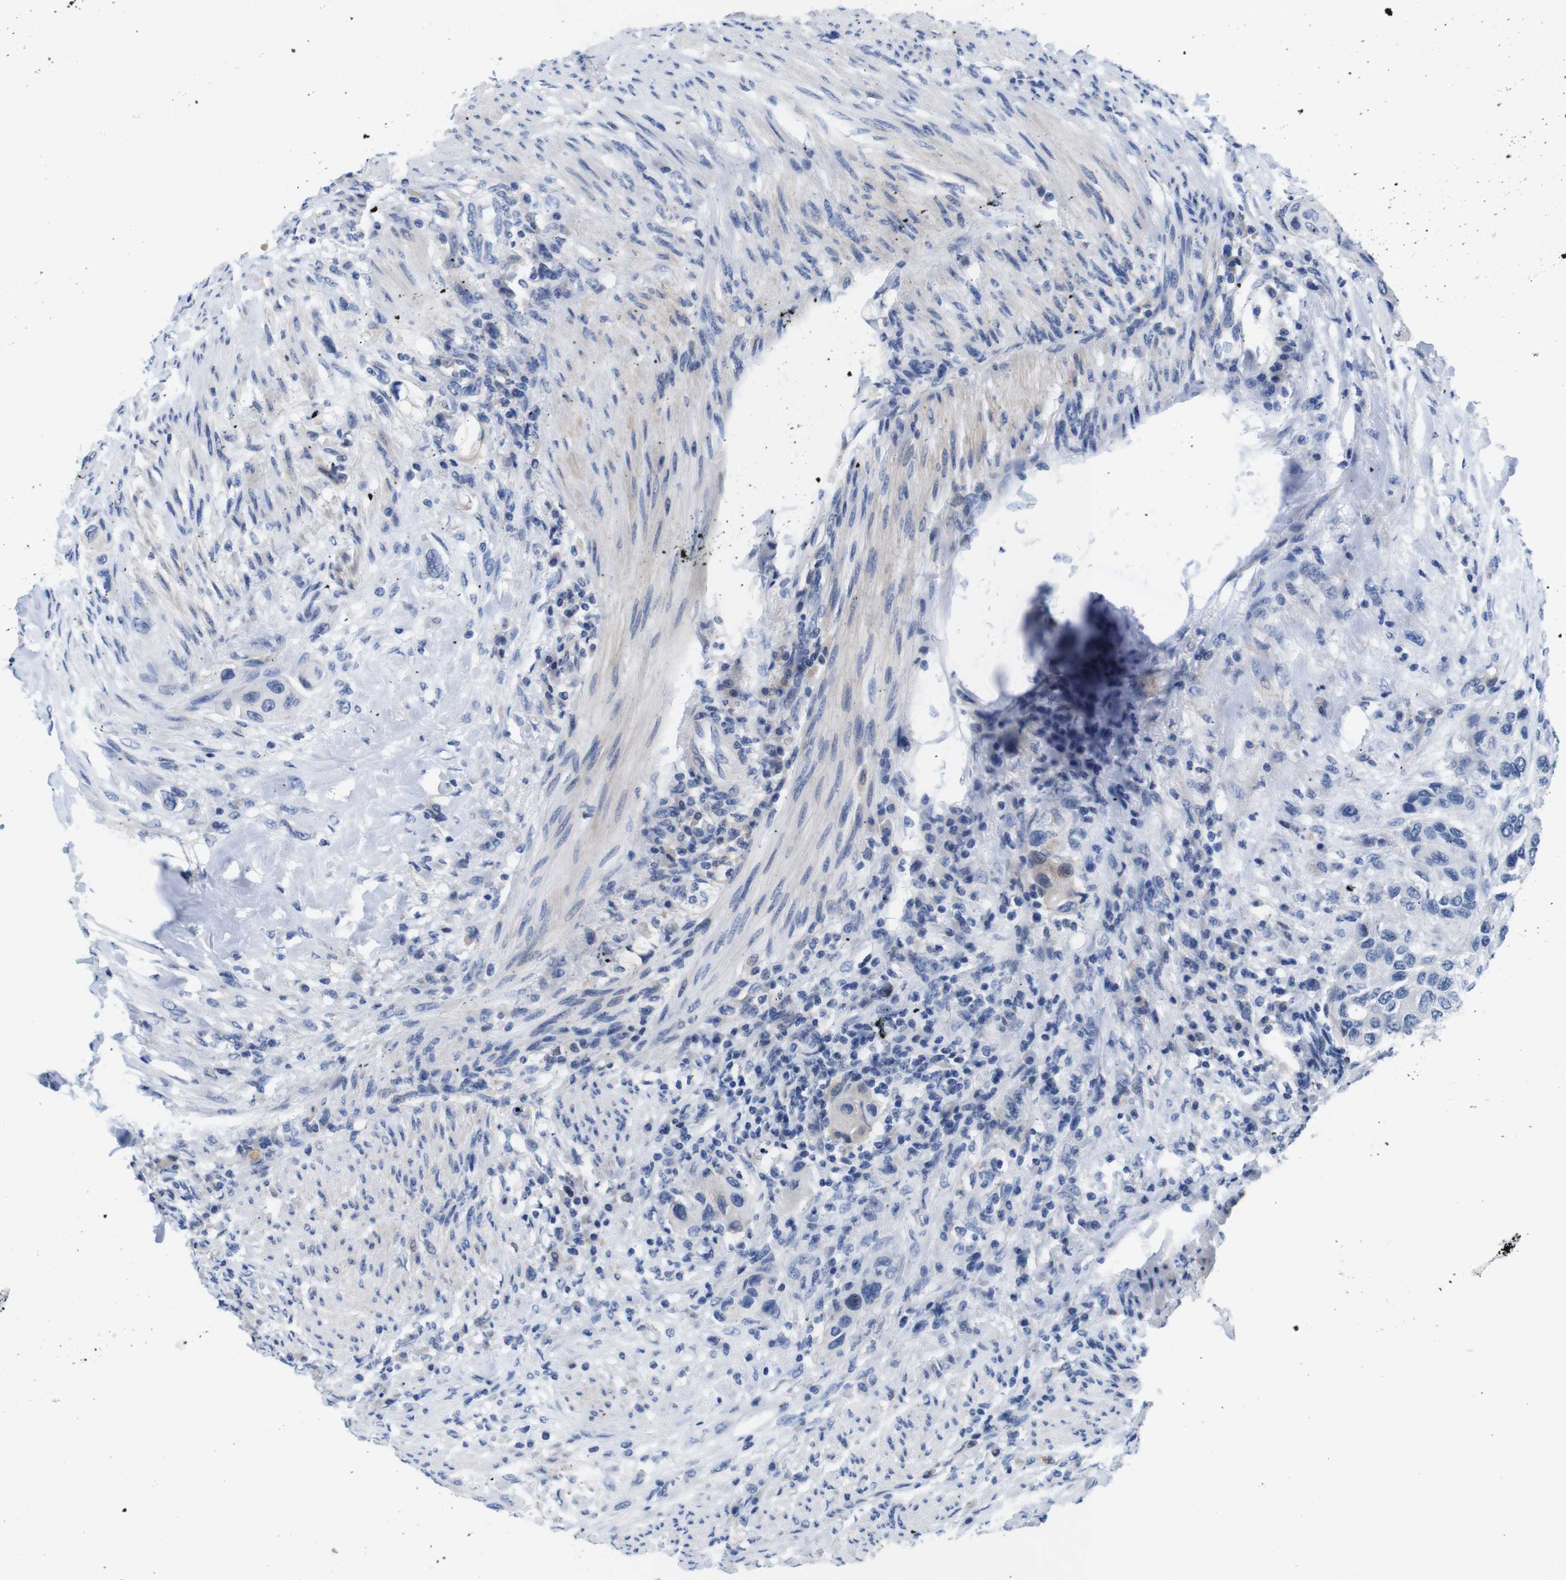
{"staining": {"intensity": "negative", "quantity": "none", "location": "none"}, "tissue": "urothelial cancer", "cell_type": "Tumor cells", "image_type": "cancer", "snomed": [{"axis": "morphology", "description": "Urothelial carcinoma, High grade"}, {"axis": "topography", "description": "Urinary bladder"}], "caption": "Urothelial carcinoma (high-grade) was stained to show a protein in brown. There is no significant staining in tumor cells. (DAB (3,3'-diaminobenzidine) immunohistochemistry (IHC) visualized using brightfield microscopy, high magnification).", "gene": "C1RL", "patient": {"sex": "female", "age": 56}}